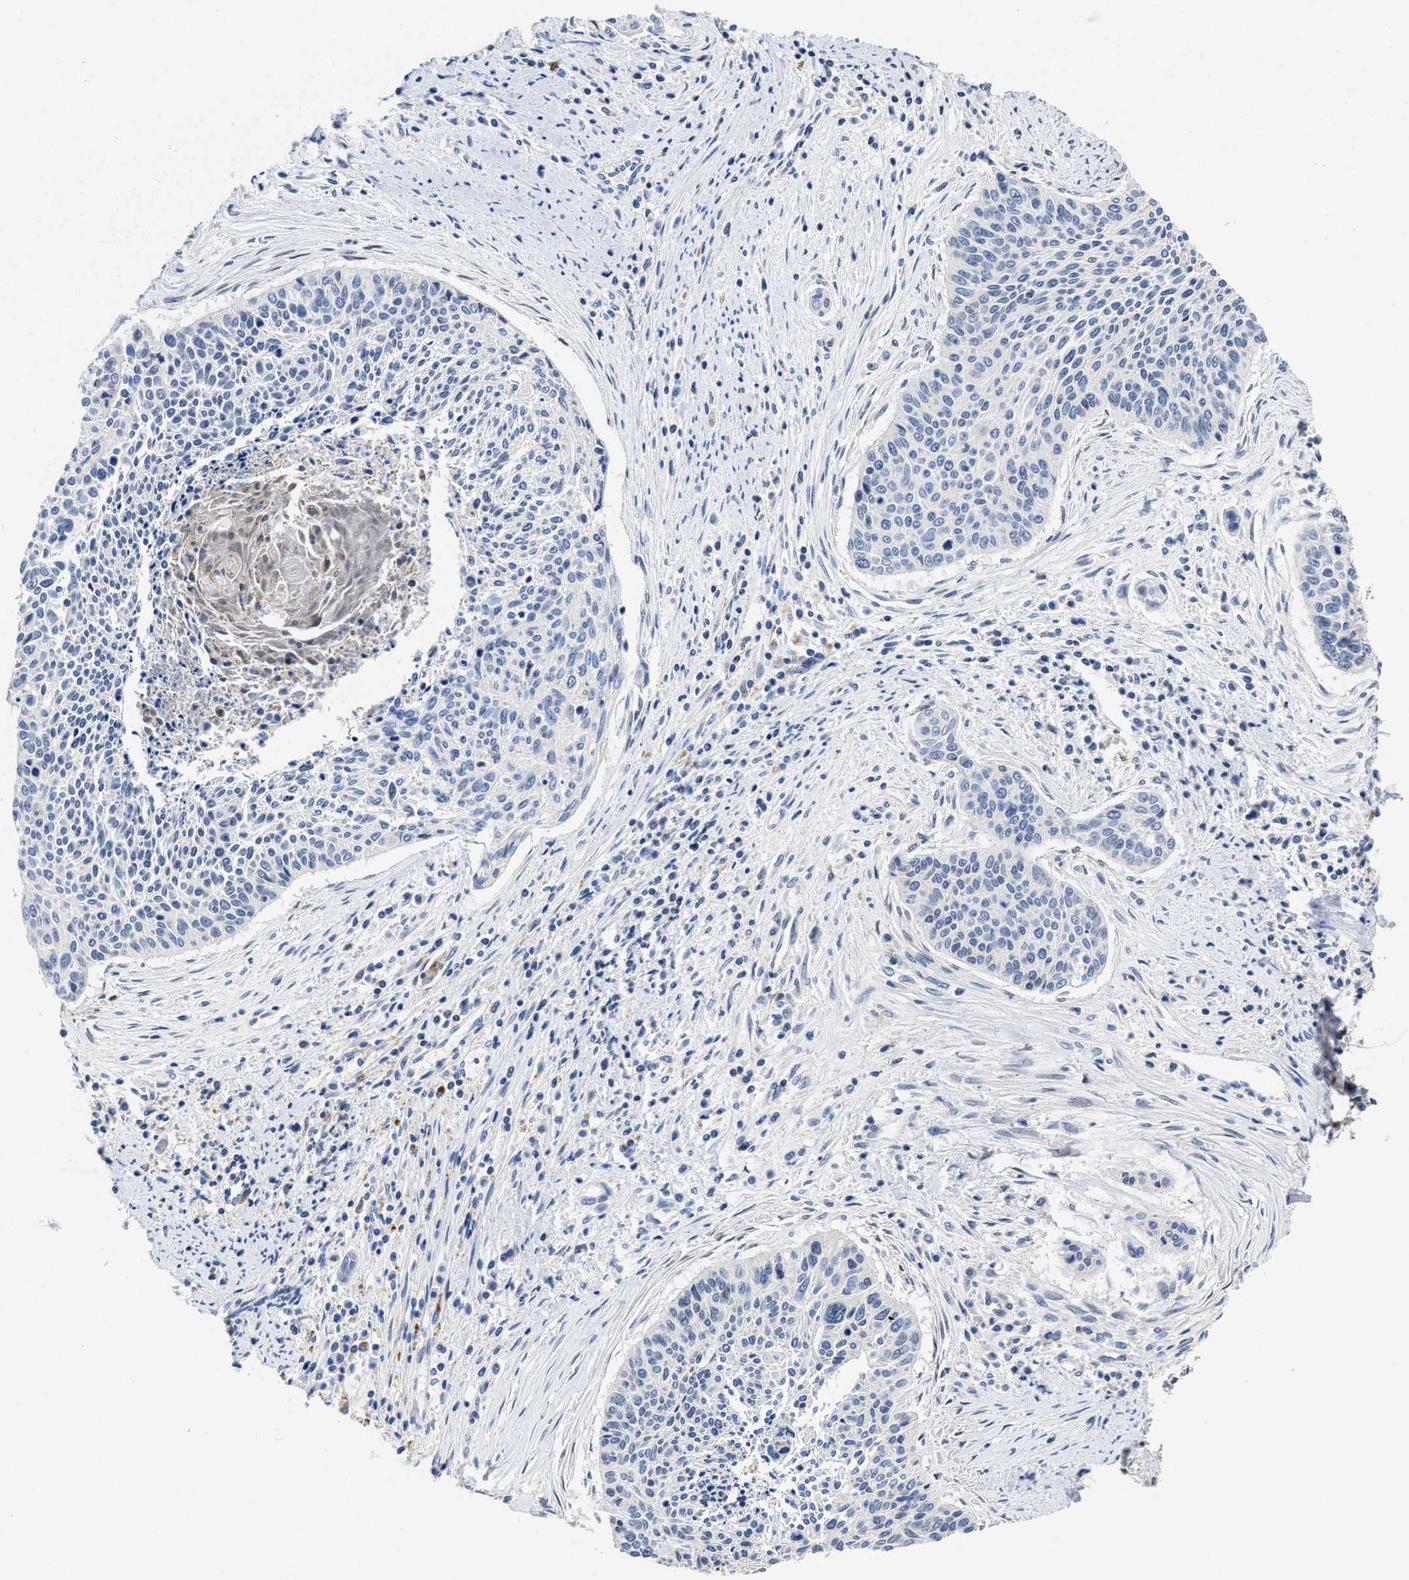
{"staining": {"intensity": "negative", "quantity": "none", "location": "none"}, "tissue": "cervical cancer", "cell_type": "Tumor cells", "image_type": "cancer", "snomed": [{"axis": "morphology", "description": "Squamous cell carcinoma, NOS"}, {"axis": "topography", "description": "Cervix"}], "caption": "Protein analysis of cervical cancer (squamous cell carcinoma) demonstrates no significant positivity in tumor cells. (DAB (3,3'-diaminobenzidine) immunohistochemistry (IHC) with hematoxylin counter stain).", "gene": "CACNA1D", "patient": {"sex": "female", "age": 55}}